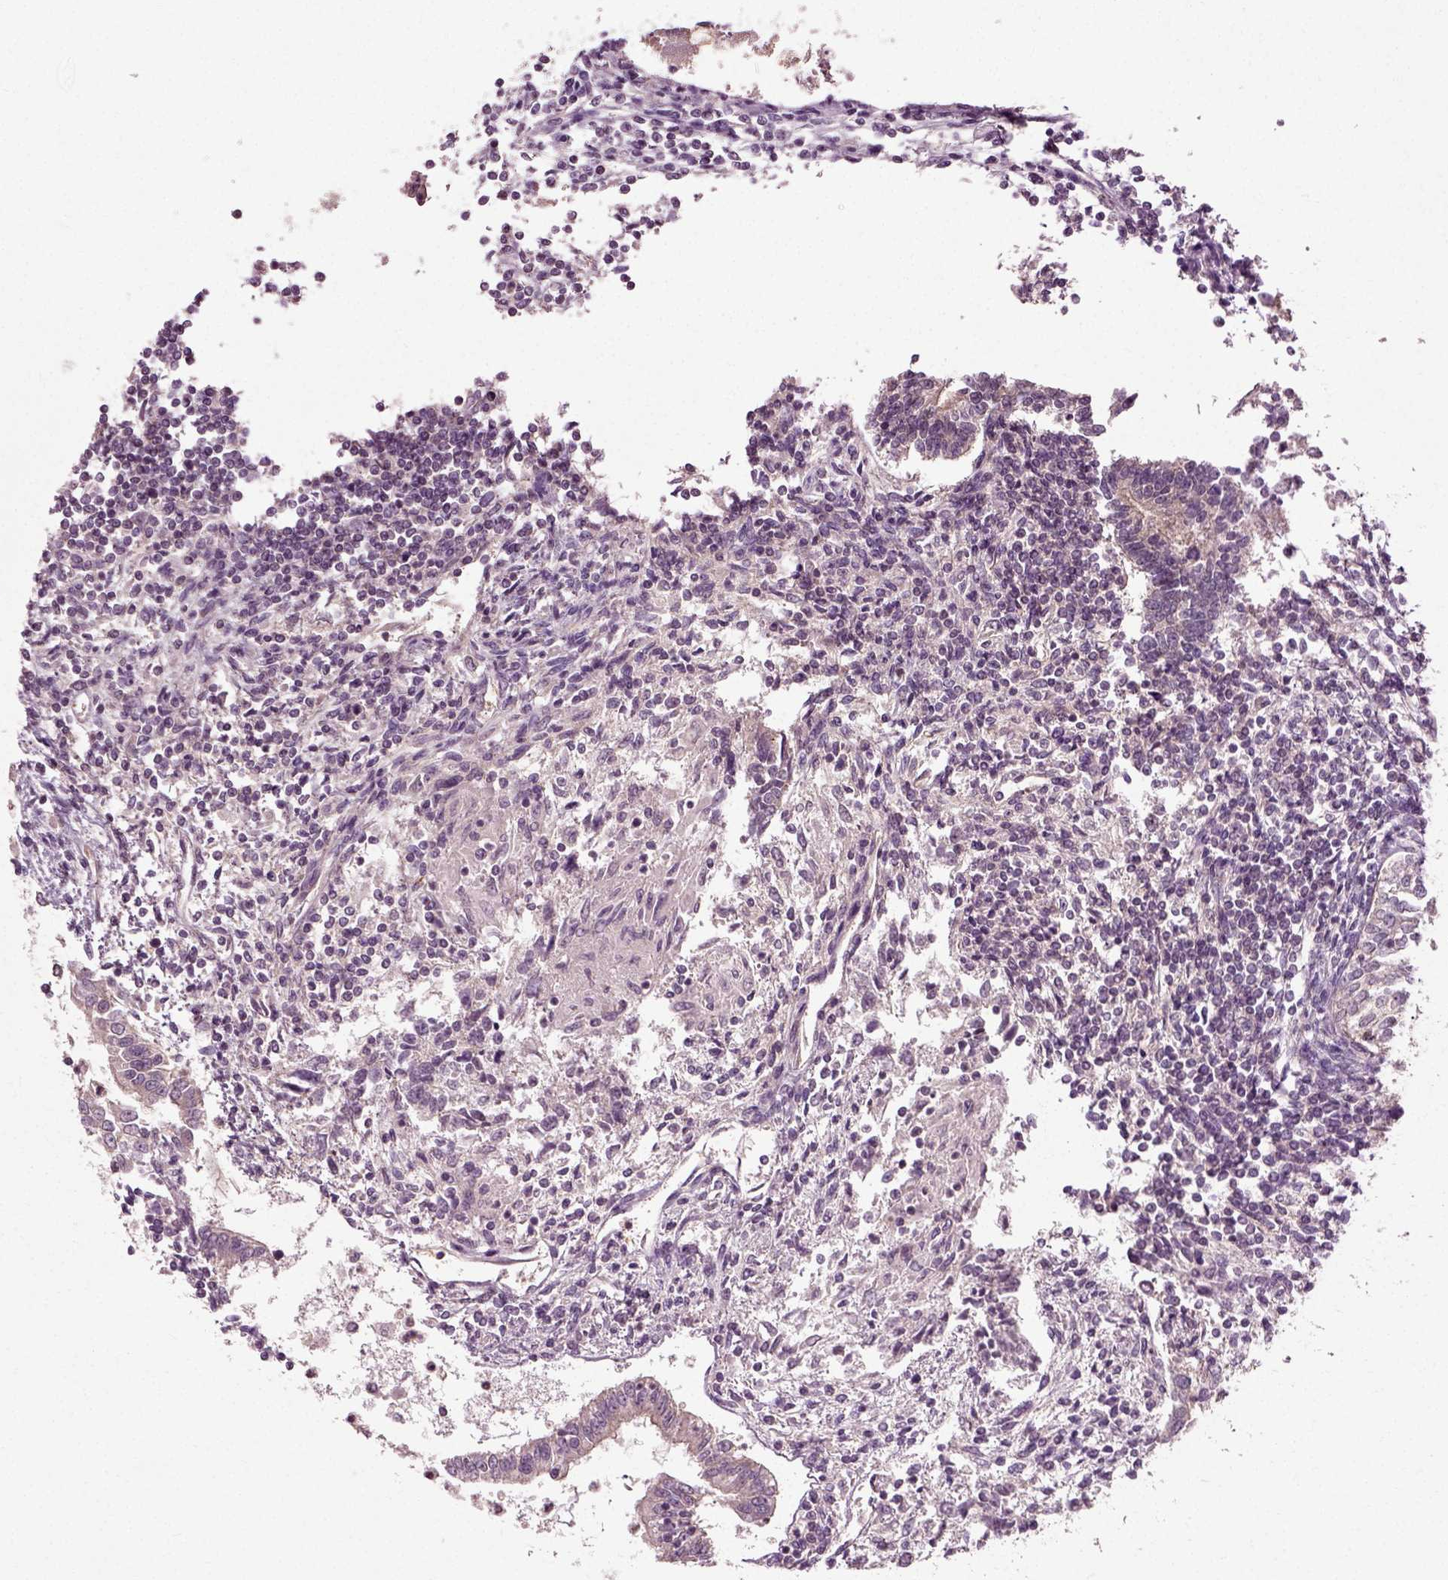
{"staining": {"intensity": "negative", "quantity": "none", "location": "none"}, "tissue": "testis cancer", "cell_type": "Tumor cells", "image_type": "cancer", "snomed": [{"axis": "morphology", "description": "Carcinoma, Embryonal, NOS"}, {"axis": "topography", "description": "Testis"}], "caption": "High power microscopy micrograph of an immunohistochemistry micrograph of embryonal carcinoma (testis), revealing no significant staining in tumor cells.", "gene": "PLCD3", "patient": {"sex": "male", "age": 37}}